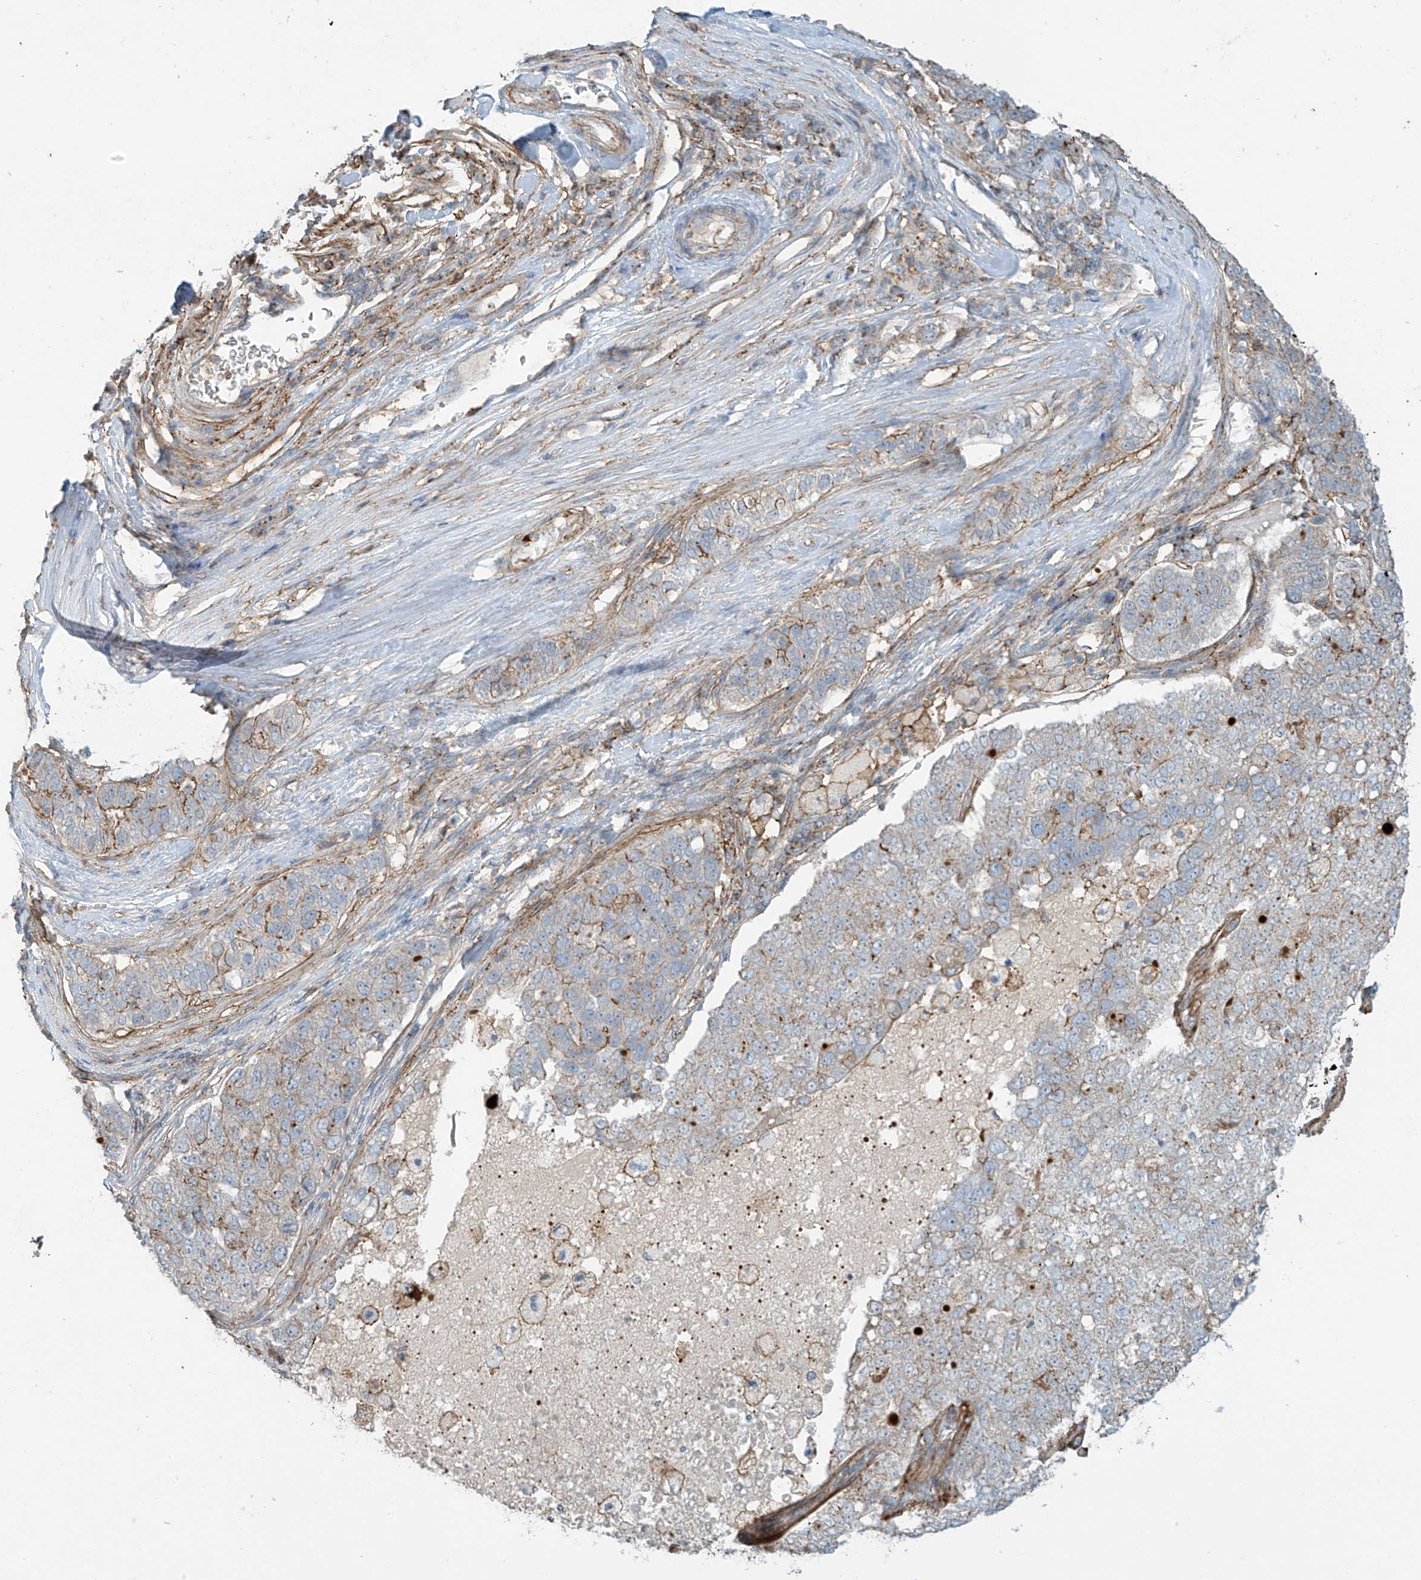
{"staining": {"intensity": "weak", "quantity": "25%-75%", "location": "cytoplasmic/membranous"}, "tissue": "pancreatic cancer", "cell_type": "Tumor cells", "image_type": "cancer", "snomed": [{"axis": "morphology", "description": "Adenocarcinoma, NOS"}, {"axis": "topography", "description": "Pancreas"}], "caption": "Adenocarcinoma (pancreatic) was stained to show a protein in brown. There is low levels of weak cytoplasmic/membranous staining in about 25%-75% of tumor cells. The protein of interest is stained brown, and the nuclei are stained in blue (DAB IHC with brightfield microscopy, high magnification).", "gene": "SLC9A2", "patient": {"sex": "female", "age": 61}}